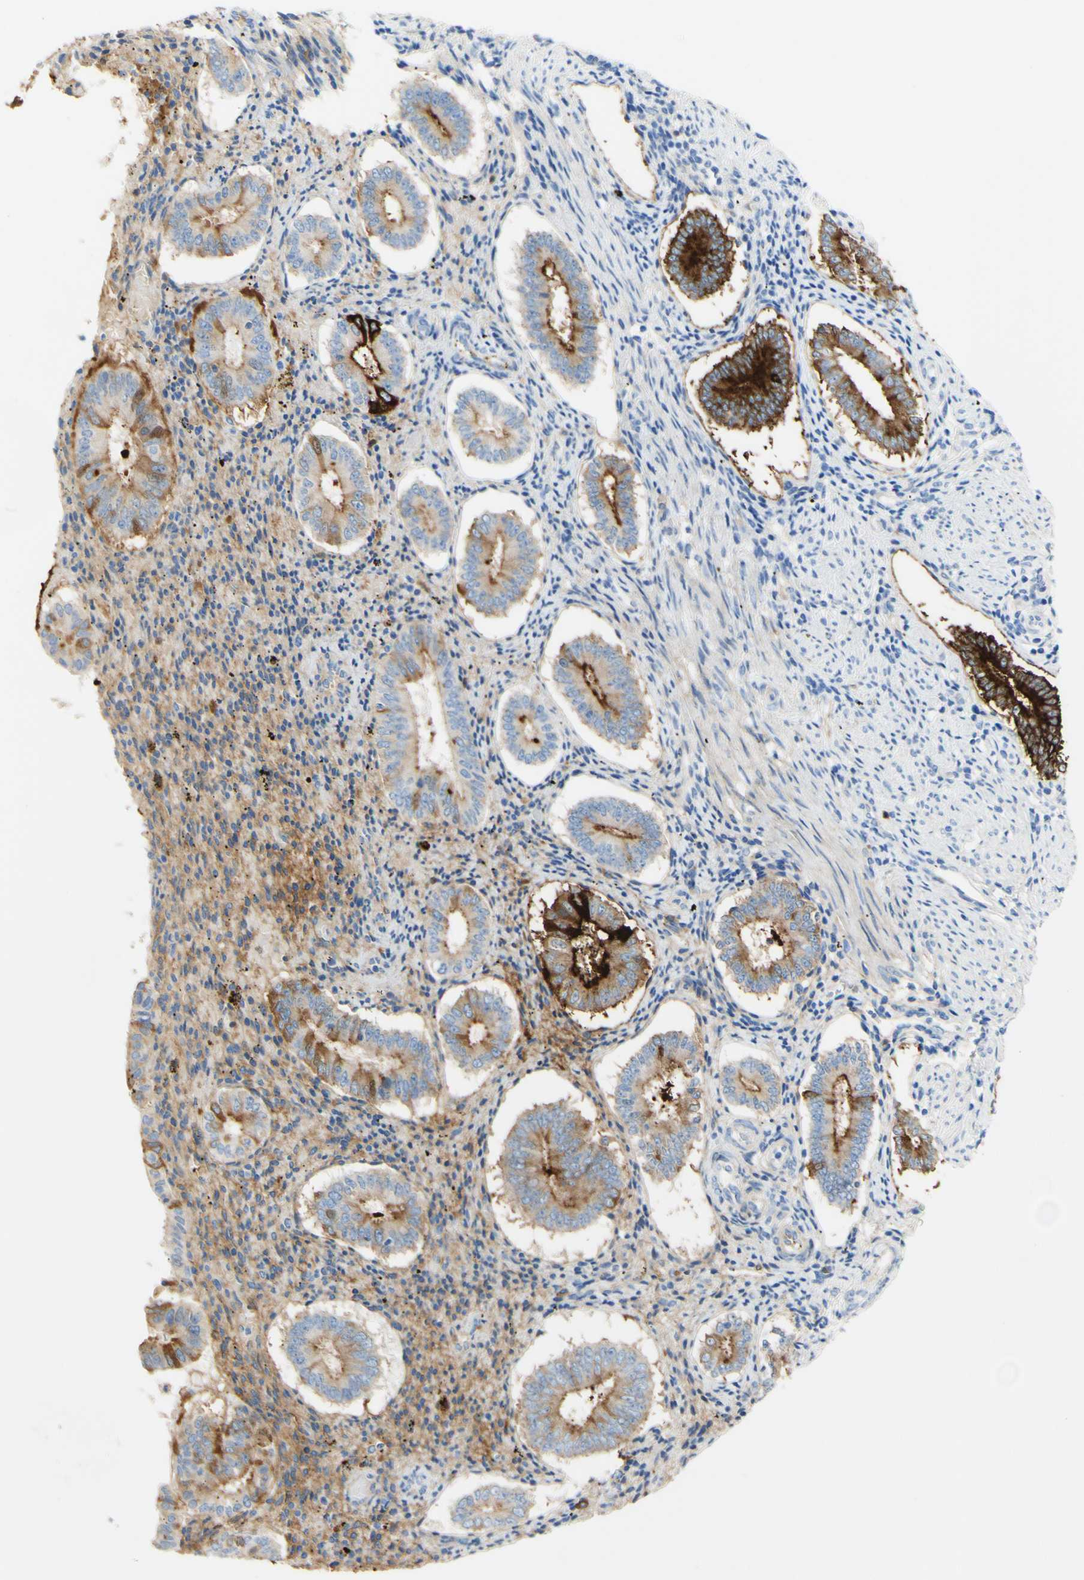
{"staining": {"intensity": "moderate", "quantity": ">75%", "location": "cytoplasmic/membranous"}, "tissue": "endometrium", "cell_type": "Cells in endometrial stroma", "image_type": "normal", "snomed": [{"axis": "morphology", "description": "Normal tissue, NOS"}, {"axis": "topography", "description": "Endometrium"}], "caption": "Endometrium stained with immunohistochemistry (IHC) reveals moderate cytoplasmic/membranous expression in about >75% of cells in endometrial stroma. (DAB IHC with brightfield microscopy, high magnification).", "gene": "PIGR", "patient": {"sex": "female", "age": 42}}